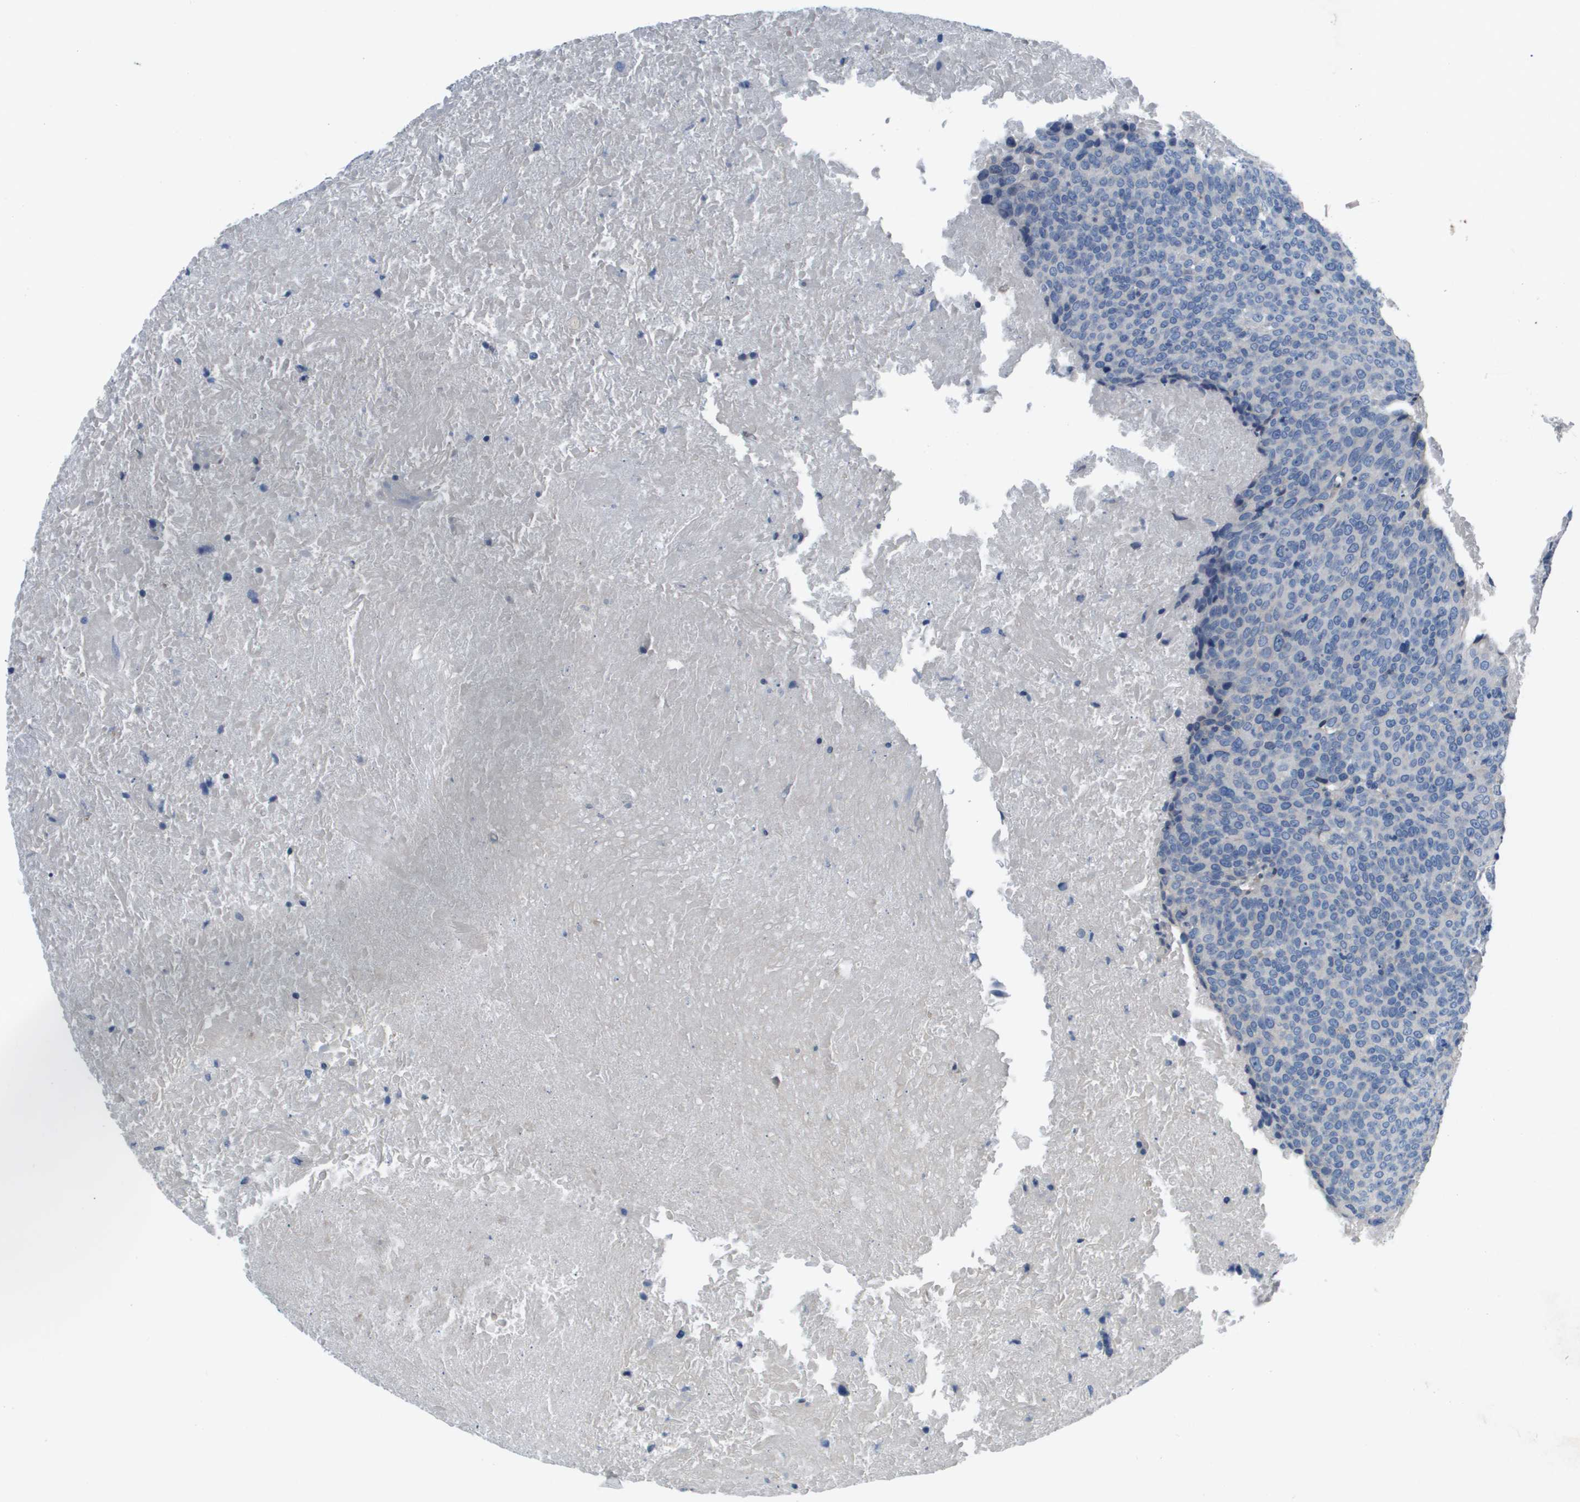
{"staining": {"intensity": "negative", "quantity": "none", "location": "none"}, "tissue": "head and neck cancer", "cell_type": "Tumor cells", "image_type": "cancer", "snomed": [{"axis": "morphology", "description": "Squamous cell carcinoma, NOS"}, {"axis": "morphology", "description": "Squamous cell carcinoma, metastatic, NOS"}, {"axis": "topography", "description": "Lymph node"}, {"axis": "topography", "description": "Head-Neck"}], "caption": "Immunohistochemistry (IHC) photomicrograph of head and neck cancer stained for a protein (brown), which displays no expression in tumor cells.", "gene": "NCS1", "patient": {"sex": "male", "age": 62}}